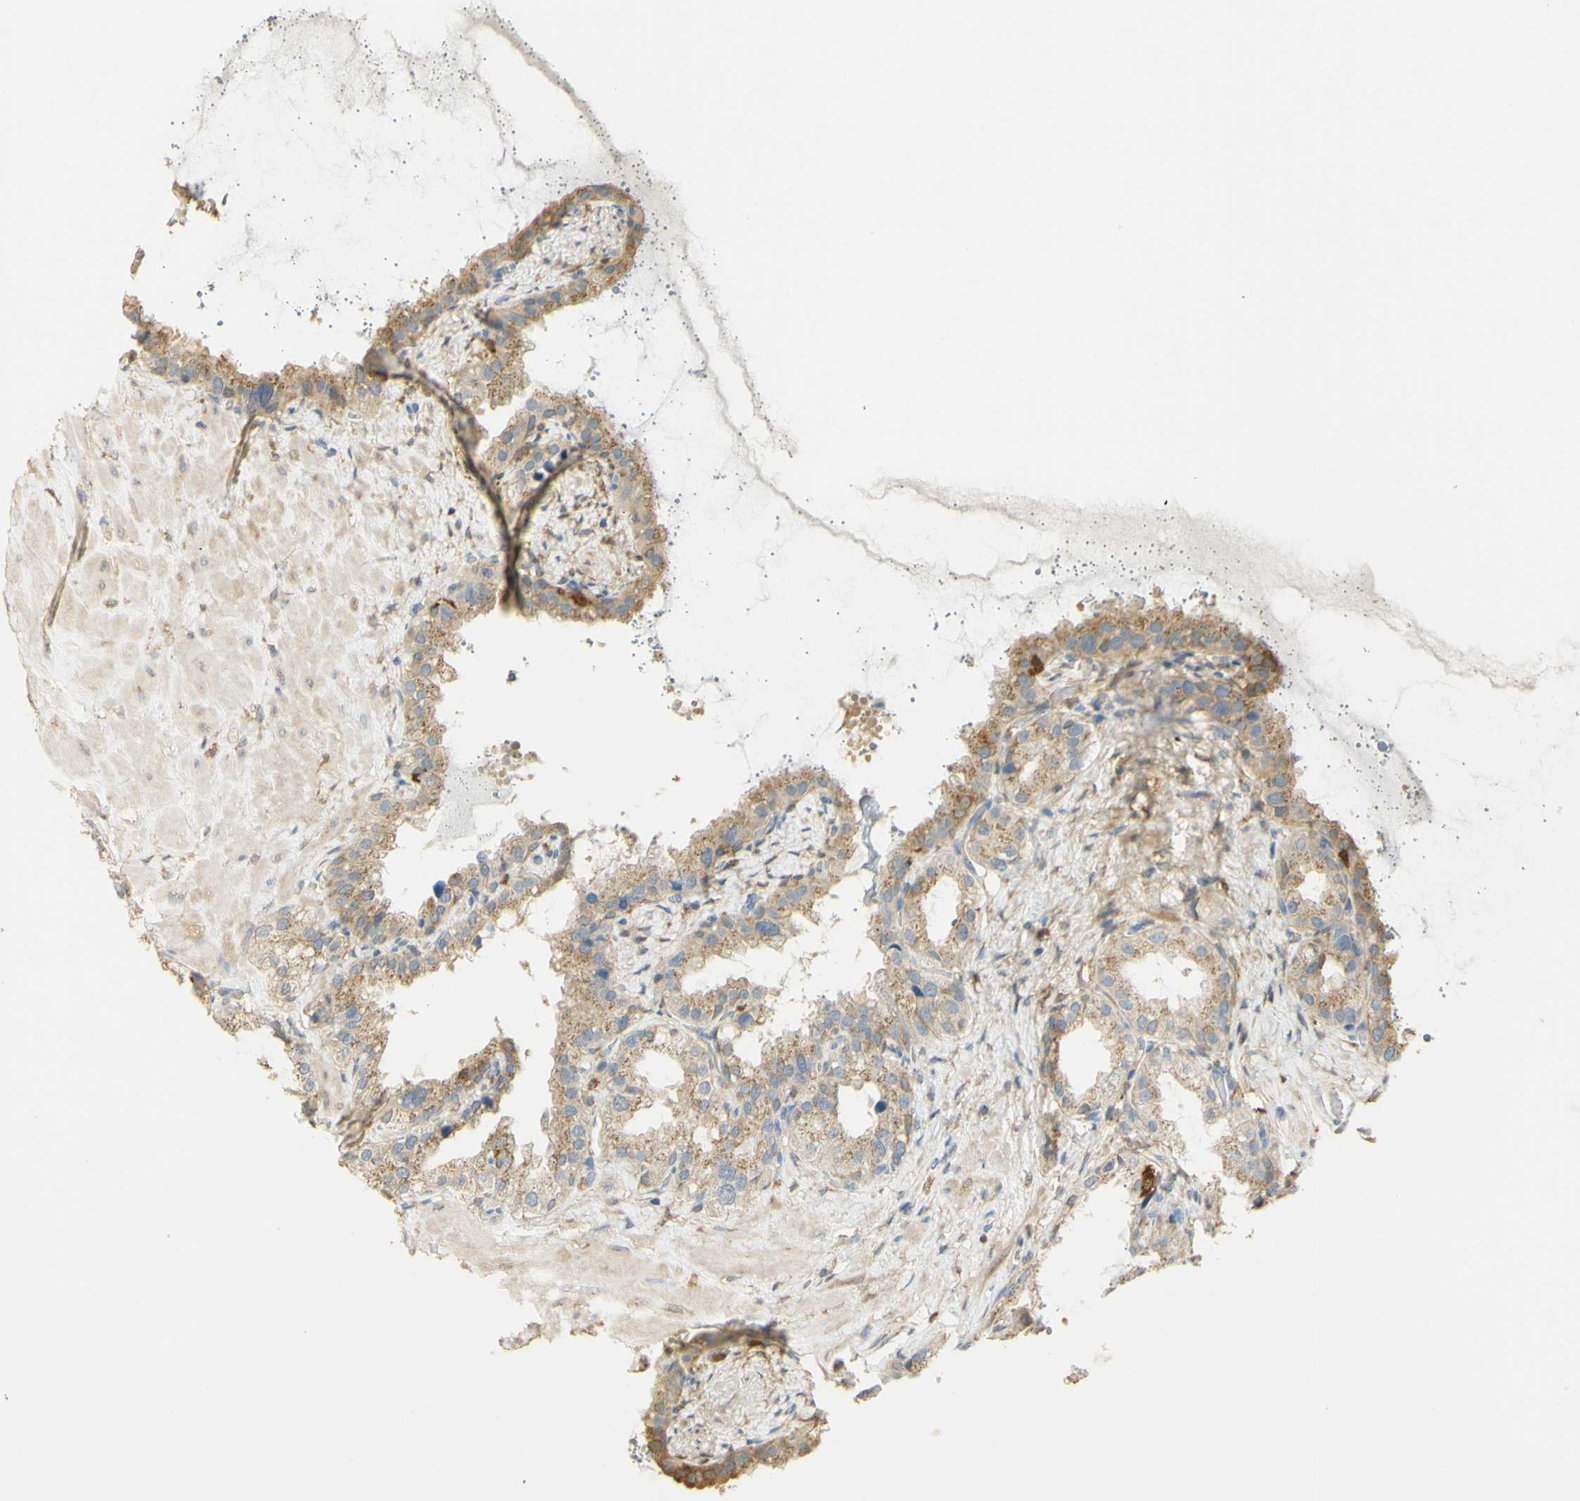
{"staining": {"intensity": "moderate", "quantity": ">75%", "location": "cytoplasmic/membranous"}, "tissue": "seminal vesicle", "cell_type": "Glandular cells", "image_type": "normal", "snomed": [{"axis": "morphology", "description": "Normal tissue, NOS"}, {"axis": "topography", "description": "Seminal veicle"}], "caption": "High-magnification brightfield microscopy of benign seminal vesicle stained with DAB (brown) and counterstained with hematoxylin (blue). glandular cells exhibit moderate cytoplasmic/membranous positivity is seen in approximately>75% of cells.", "gene": "PAK1", "patient": {"sex": "male", "age": 68}}